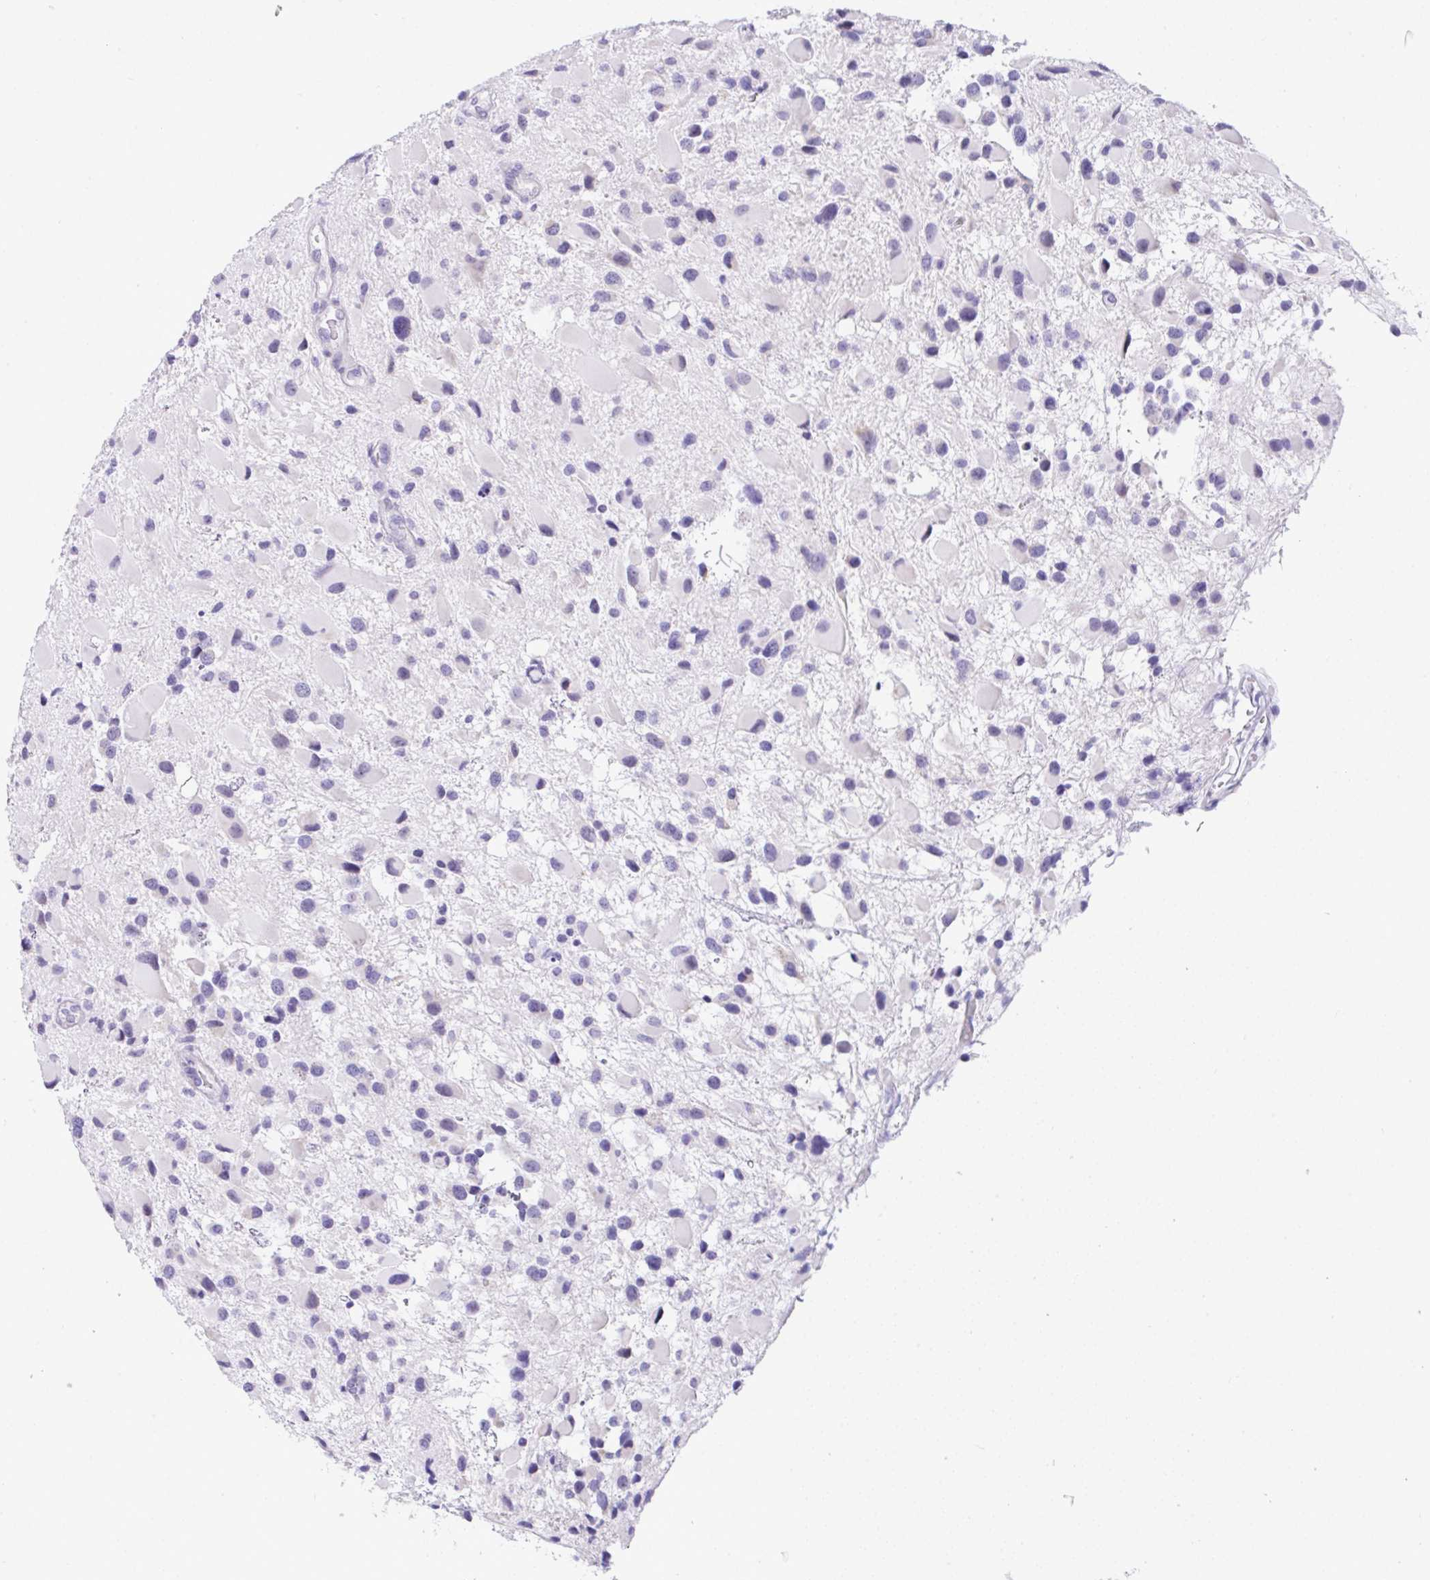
{"staining": {"intensity": "negative", "quantity": "none", "location": "none"}, "tissue": "glioma", "cell_type": "Tumor cells", "image_type": "cancer", "snomed": [{"axis": "morphology", "description": "Glioma, malignant, High grade"}, {"axis": "topography", "description": "Brain"}], "caption": "Tumor cells show no significant expression in high-grade glioma (malignant).", "gene": "YBX2", "patient": {"sex": "female", "age": 40}}